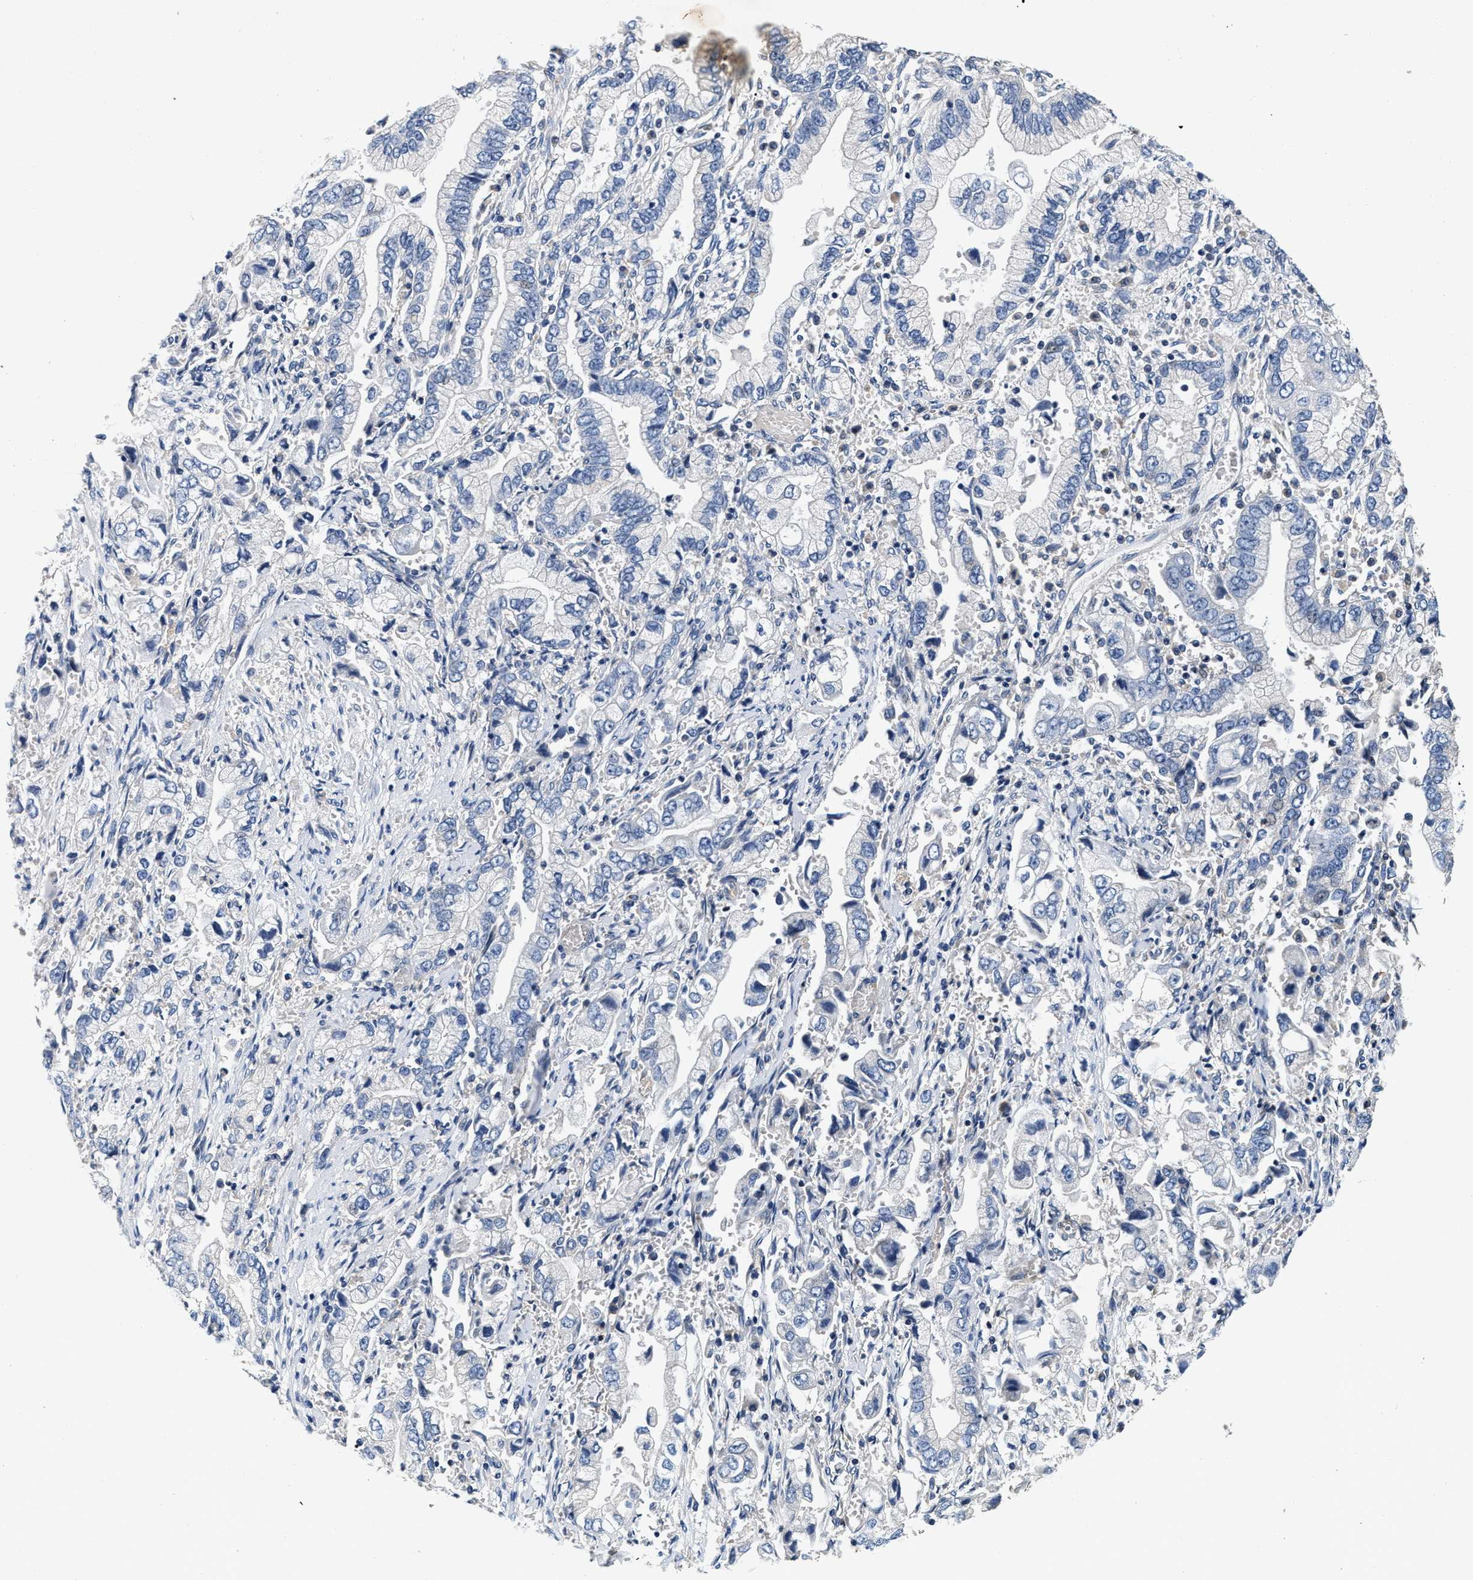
{"staining": {"intensity": "negative", "quantity": "none", "location": "none"}, "tissue": "stomach cancer", "cell_type": "Tumor cells", "image_type": "cancer", "snomed": [{"axis": "morphology", "description": "Normal tissue, NOS"}, {"axis": "morphology", "description": "Adenocarcinoma, NOS"}, {"axis": "topography", "description": "Stomach"}], "caption": "Micrograph shows no significant protein staining in tumor cells of stomach cancer.", "gene": "ABCG8", "patient": {"sex": "male", "age": 62}}